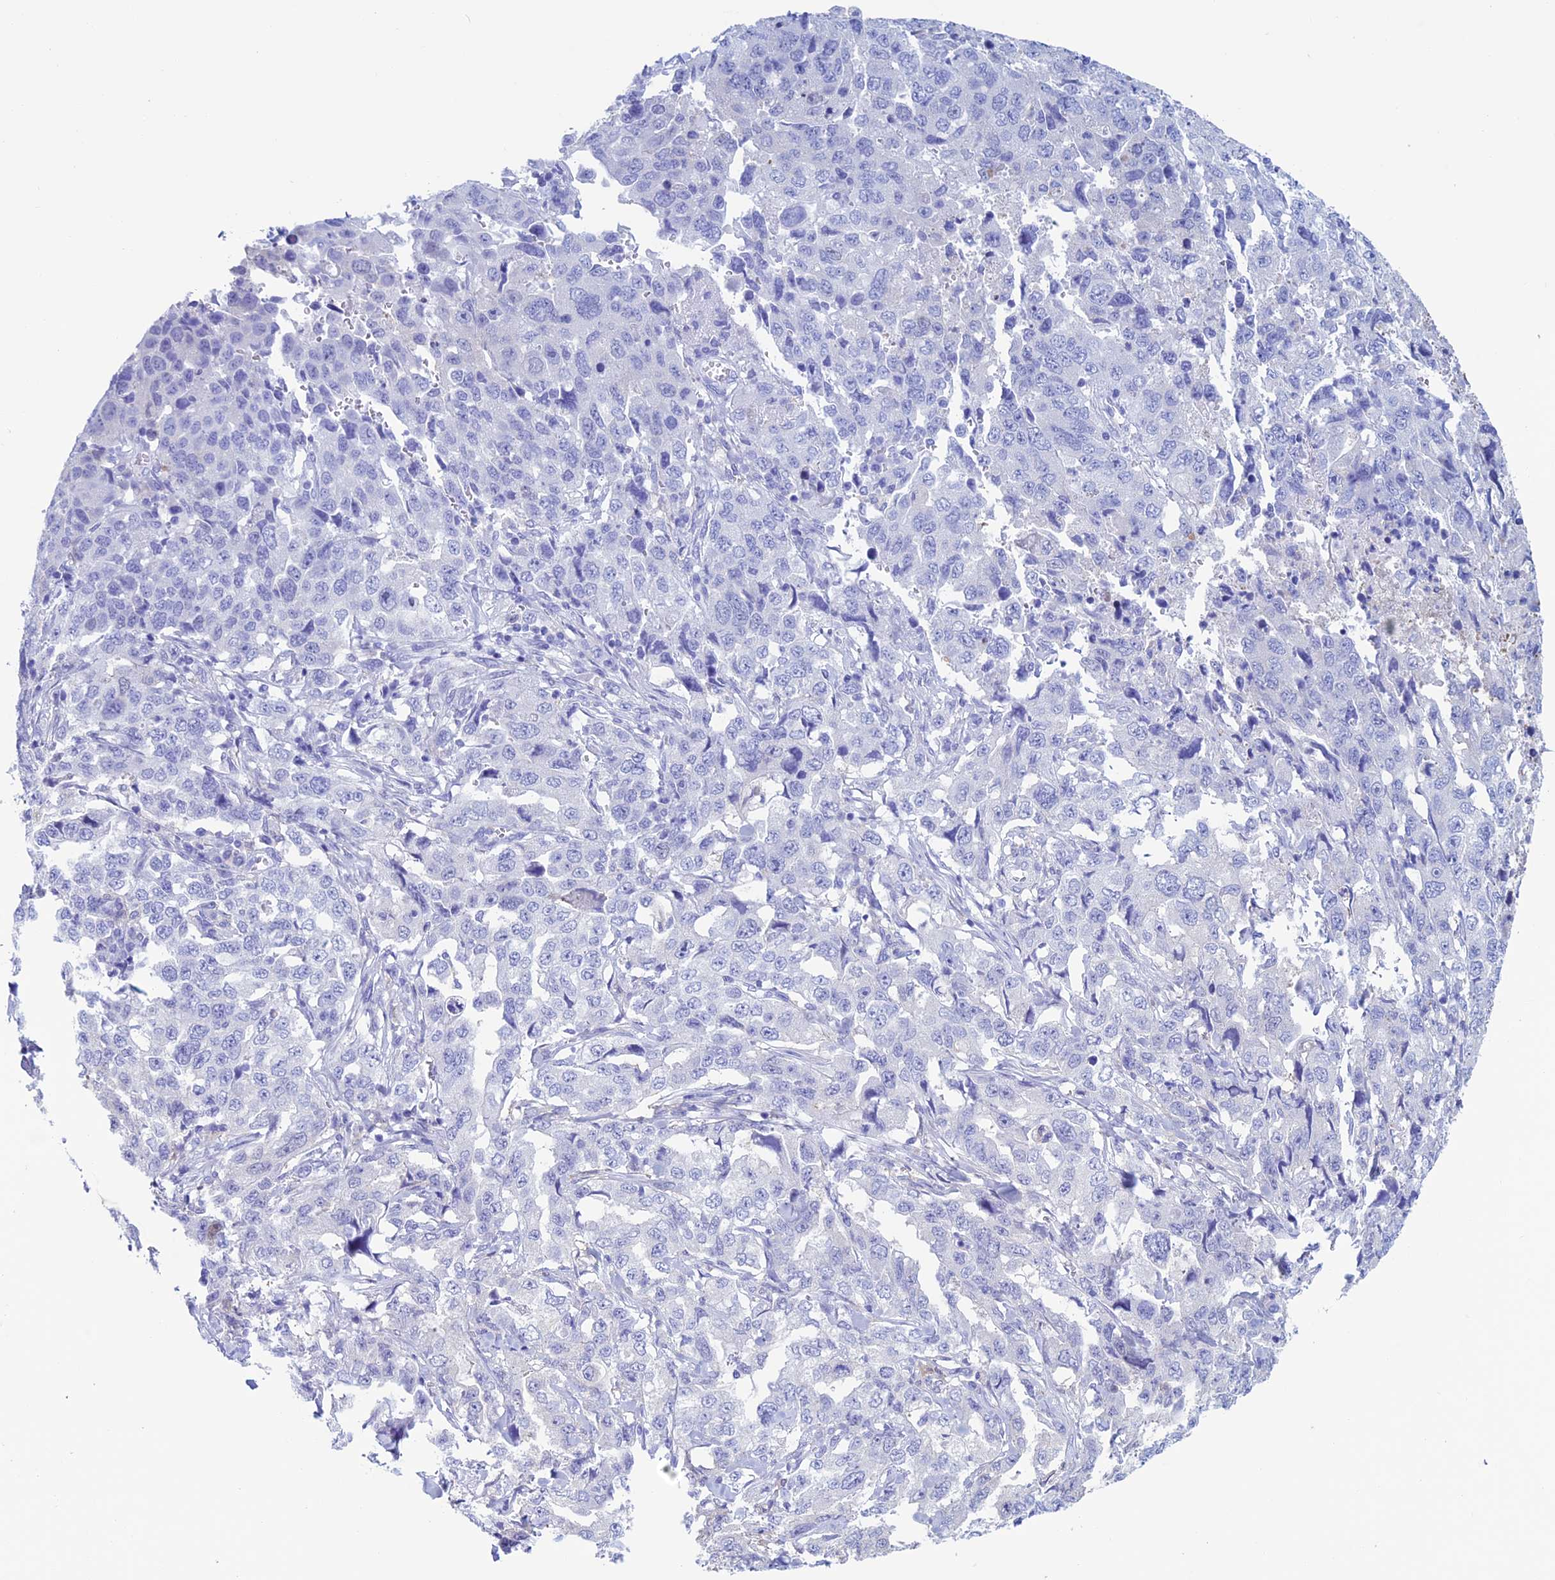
{"staining": {"intensity": "negative", "quantity": "none", "location": "none"}, "tissue": "lung cancer", "cell_type": "Tumor cells", "image_type": "cancer", "snomed": [{"axis": "morphology", "description": "Adenocarcinoma, NOS"}, {"axis": "topography", "description": "Lung"}], "caption": "High power microscopy histopathology image of an immunohistochemistry (IHC) image of lung cancer, revealing no significant positivity in tumor cells.", "gene": "KCNK17", "patient": {"sex": "female", "age": 51}}